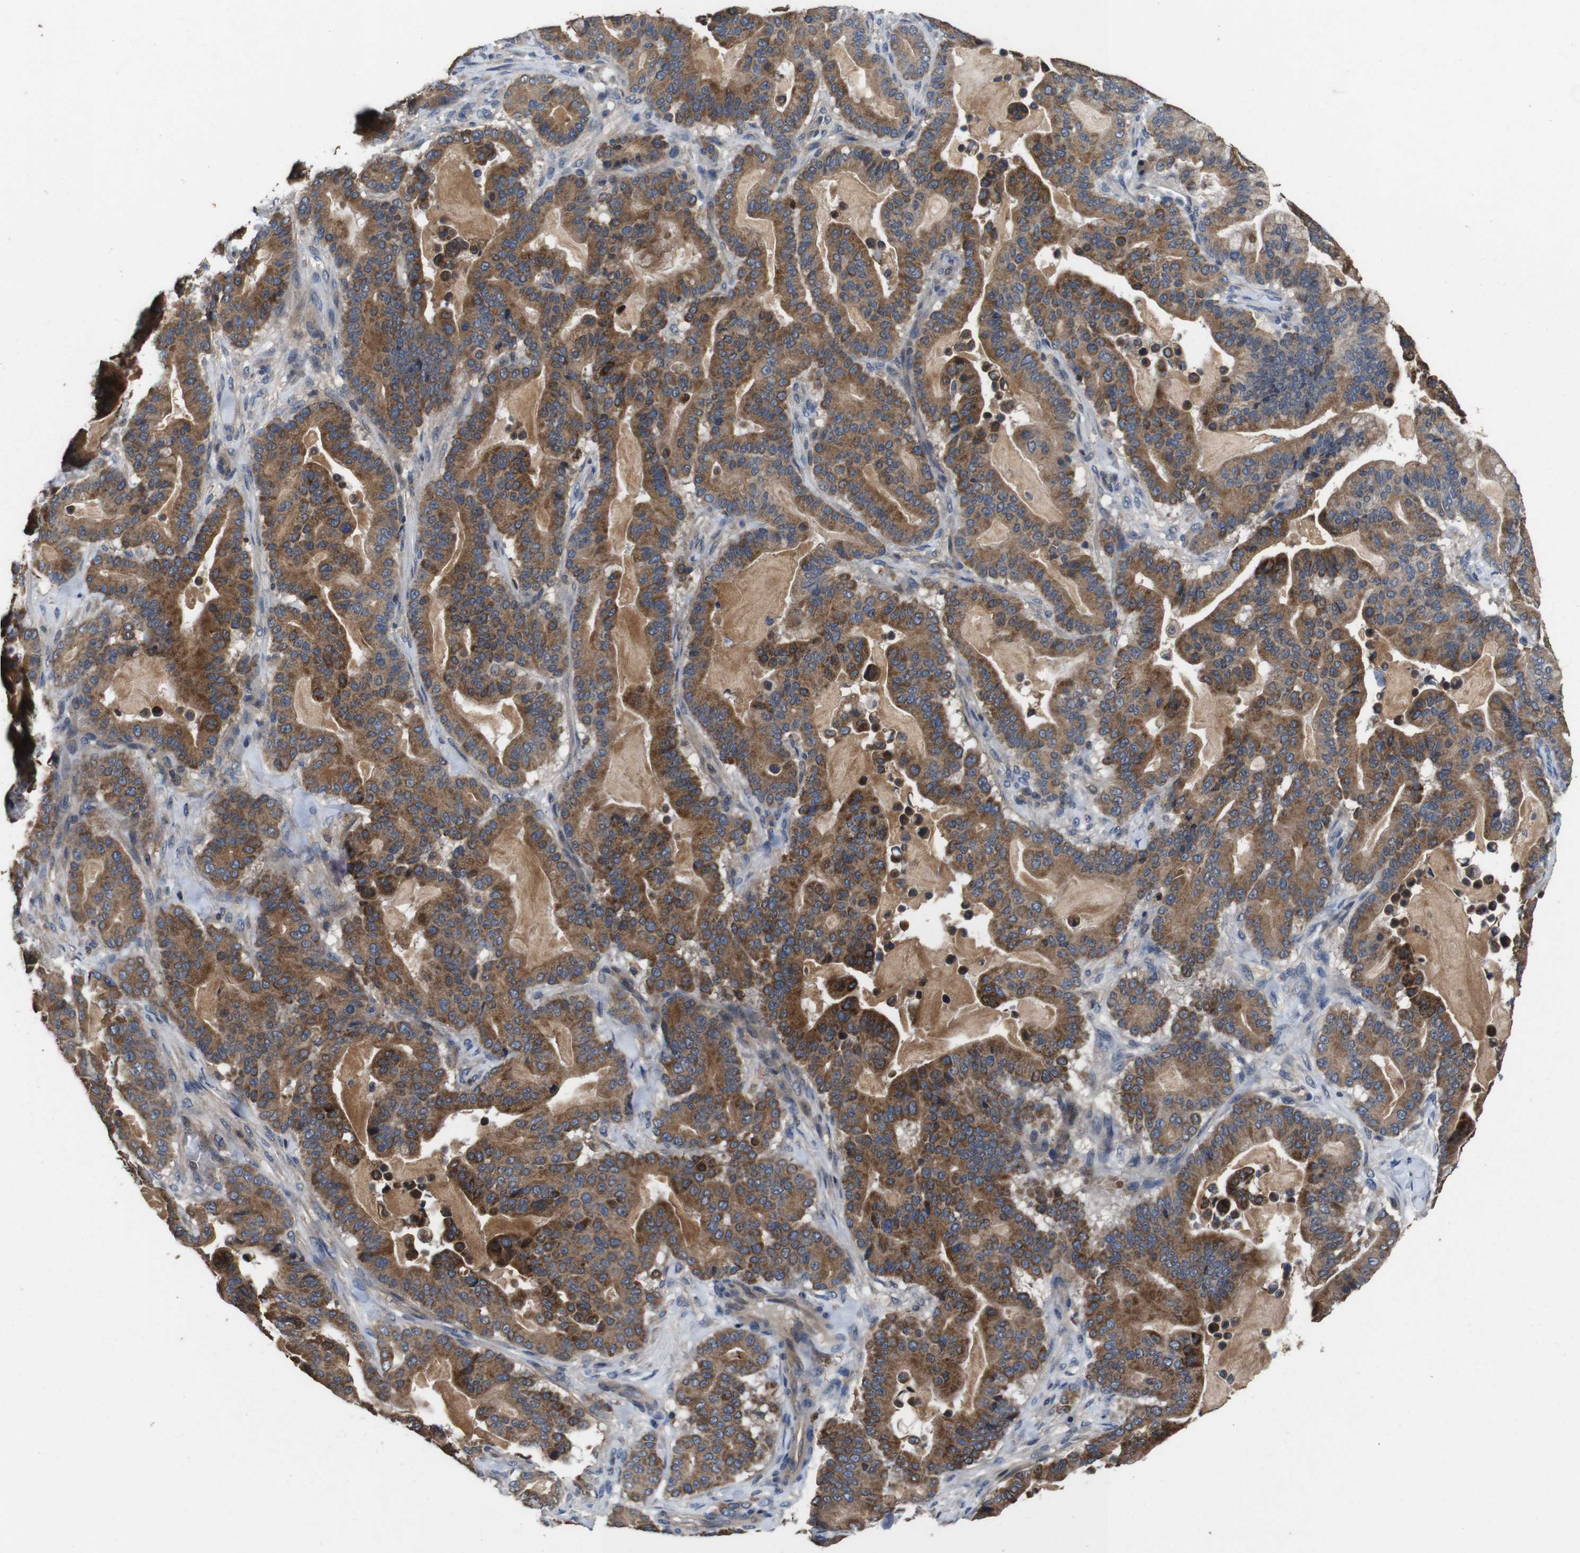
{"staining": {"intensity": "moderate", "quantity": ">75%", "location": "cytoplasmic/membranous"}, "tissue": "pancreatic cancer", "cell_type": "Tumor cells", "image_type": "cancer", "snomed": [{"axis": "morphology", "description": "Adenocarcinoma, NOS"}, {"axis": "topography", "description": "Pancreas"}], "caption": "Protein staining of pancreatic adenocarcinoma tissue exhibits moderate cytoplasmic/membranous staining in about >75% of tumor cells.", "gene": "GLIPR1", "patient": {"sex": "male", "age": 63}}